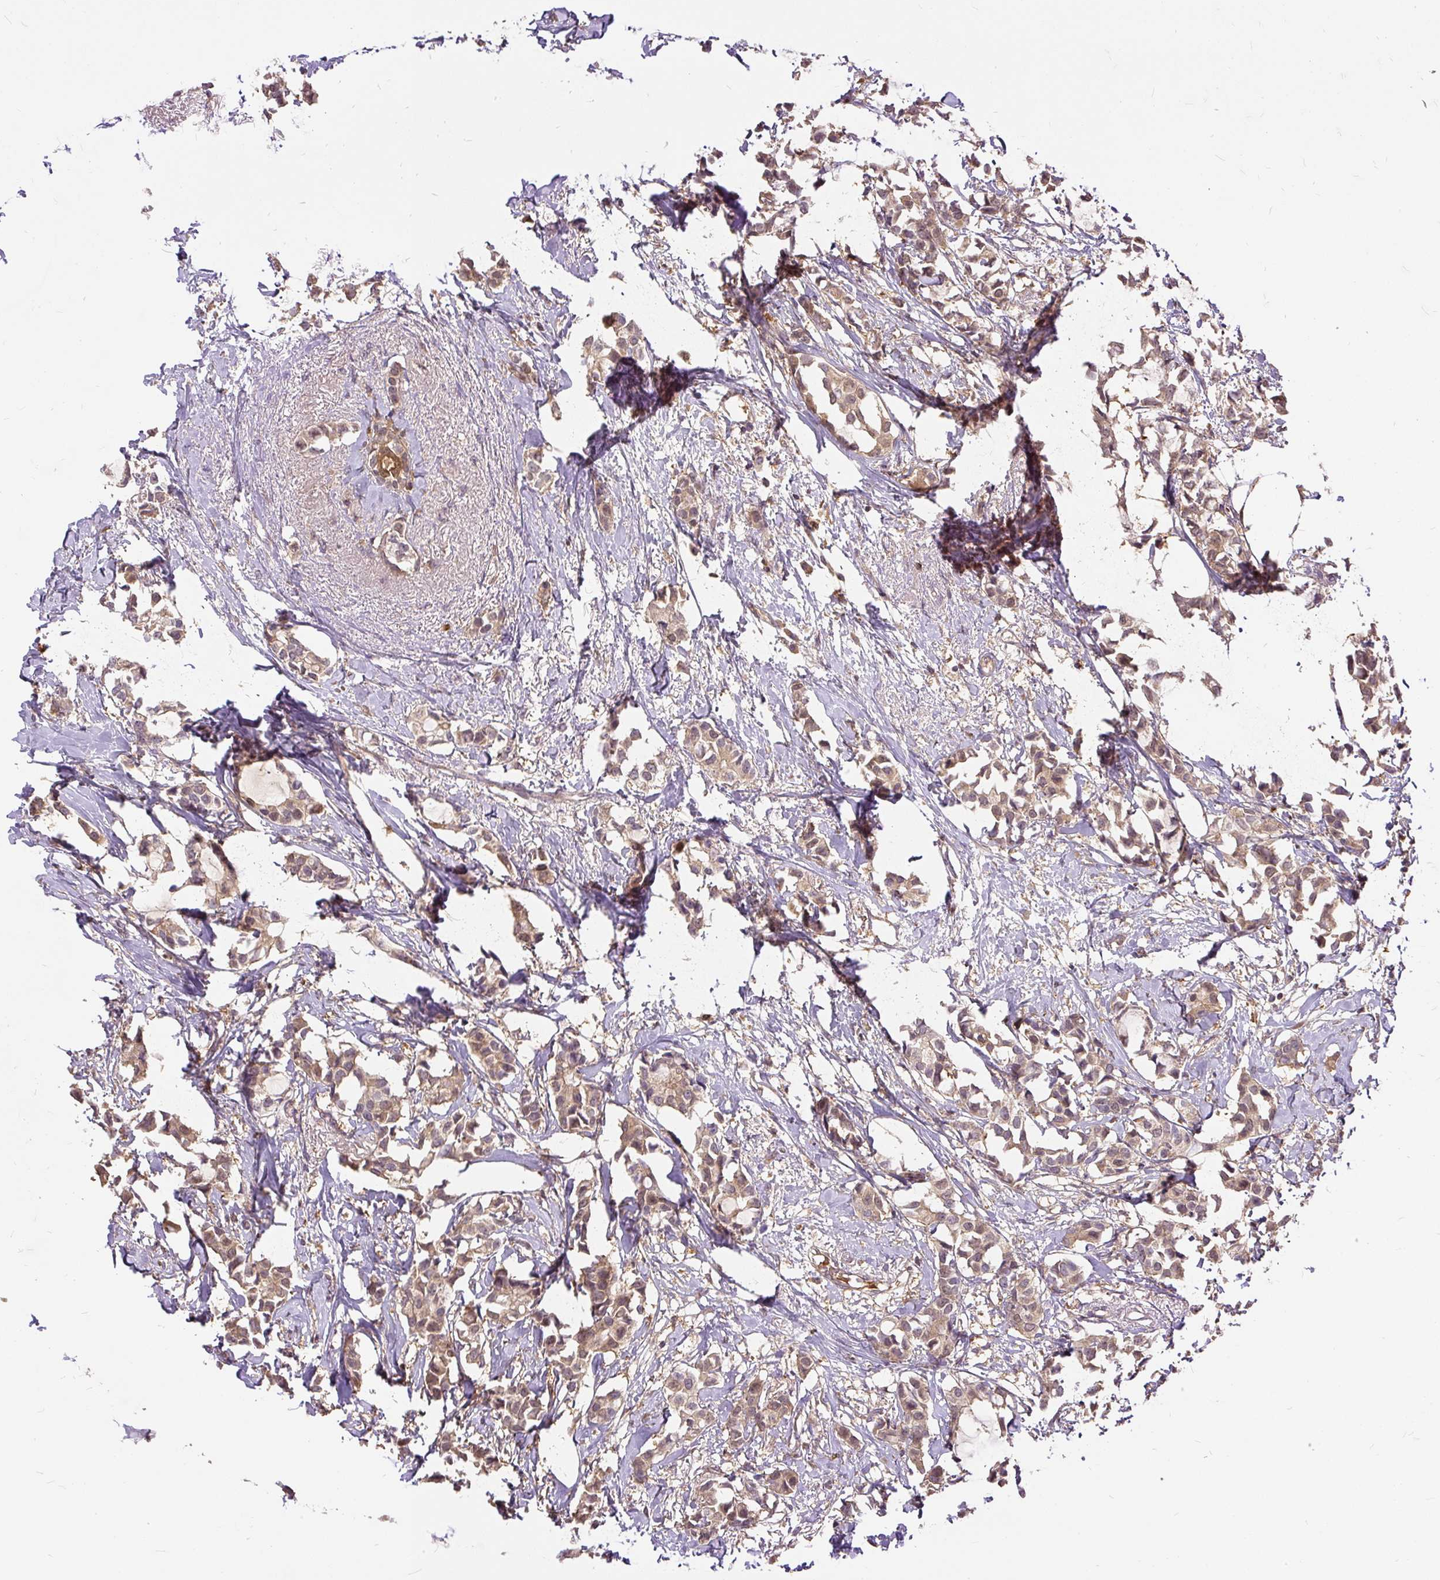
{"staining": {"intensity": "weak", "quantity": ">75%", "location": "cytoplasmic/membranous"}, "tissue": "breast cancer", "cell_type": "Tumor cells", "image_type": "cancer", "snomed": [{"axis": "morphology", "description": "Duct carcinoma"}, {"axis": "topography", "description": "Breast"}], "caption": "Immunohistochemical staining of invasive ductal carcinoma (breast) shows low levels of weak cytoplasmic/membranous protein expression in approximately >75% of tumor cells. (DAB IHC with brightfield microscopy, high magnification).", "gene": "AP5S1", "patient": {"sex": "female", "age": 73}}